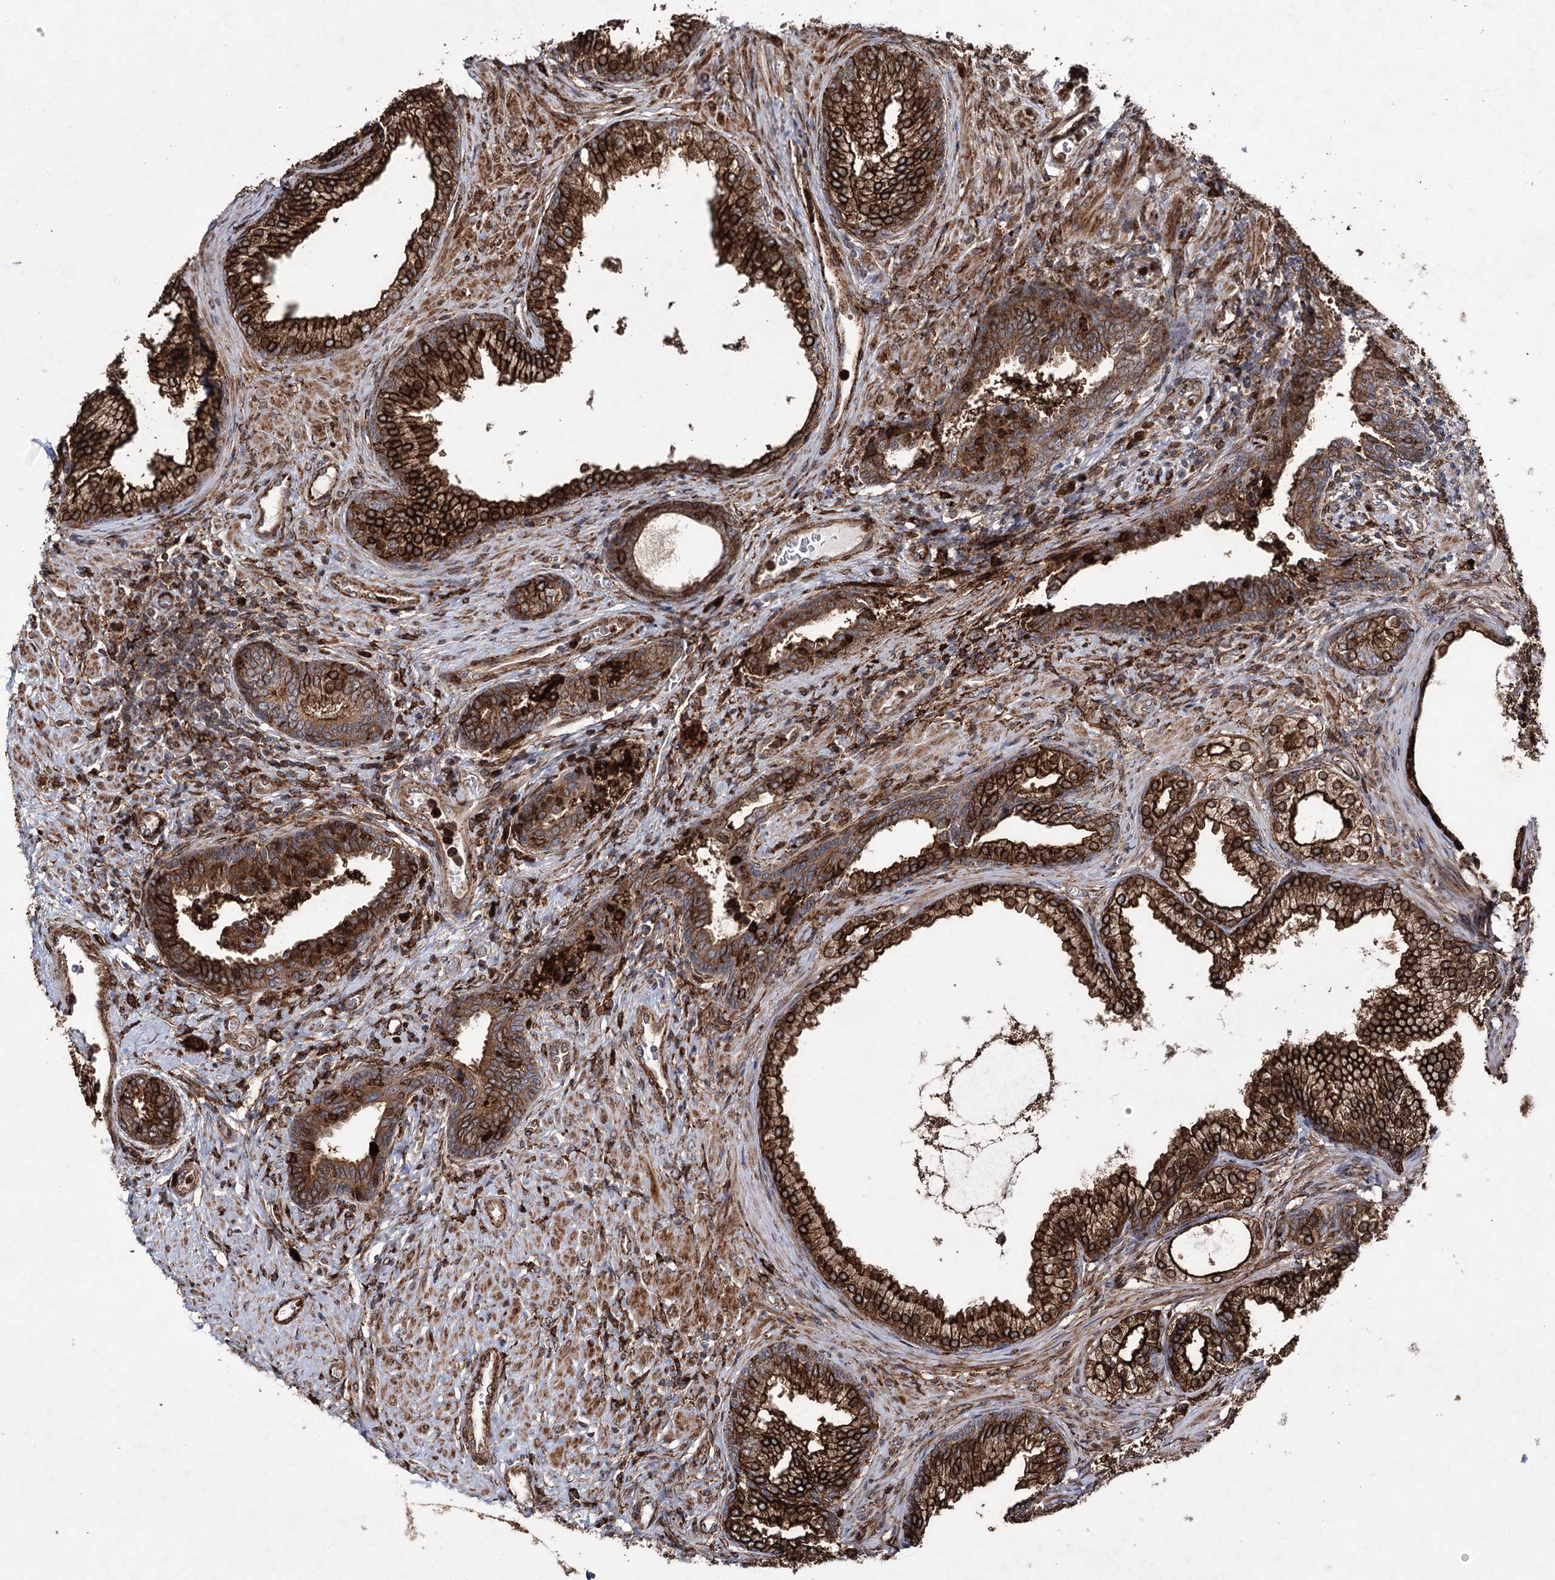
{"staining": {"intensity": "strong", "quantity": ">75%", "location": "cytoplasmic/membranous"}, "tissue": "prostate", "cell_type": "Glandular cells", "image_type": "normal", "snomed": [{"axis": "morphology", "description": "Normal tissue, NOS"}, {"axis": "topography", "description": "Prostate"}], "caption": "Human prostate stained with a protein marker demonstrates strong staining in glandular cells.", "gene": "DCUN1D4", "patient": {"sex": "male", "age": 76}}